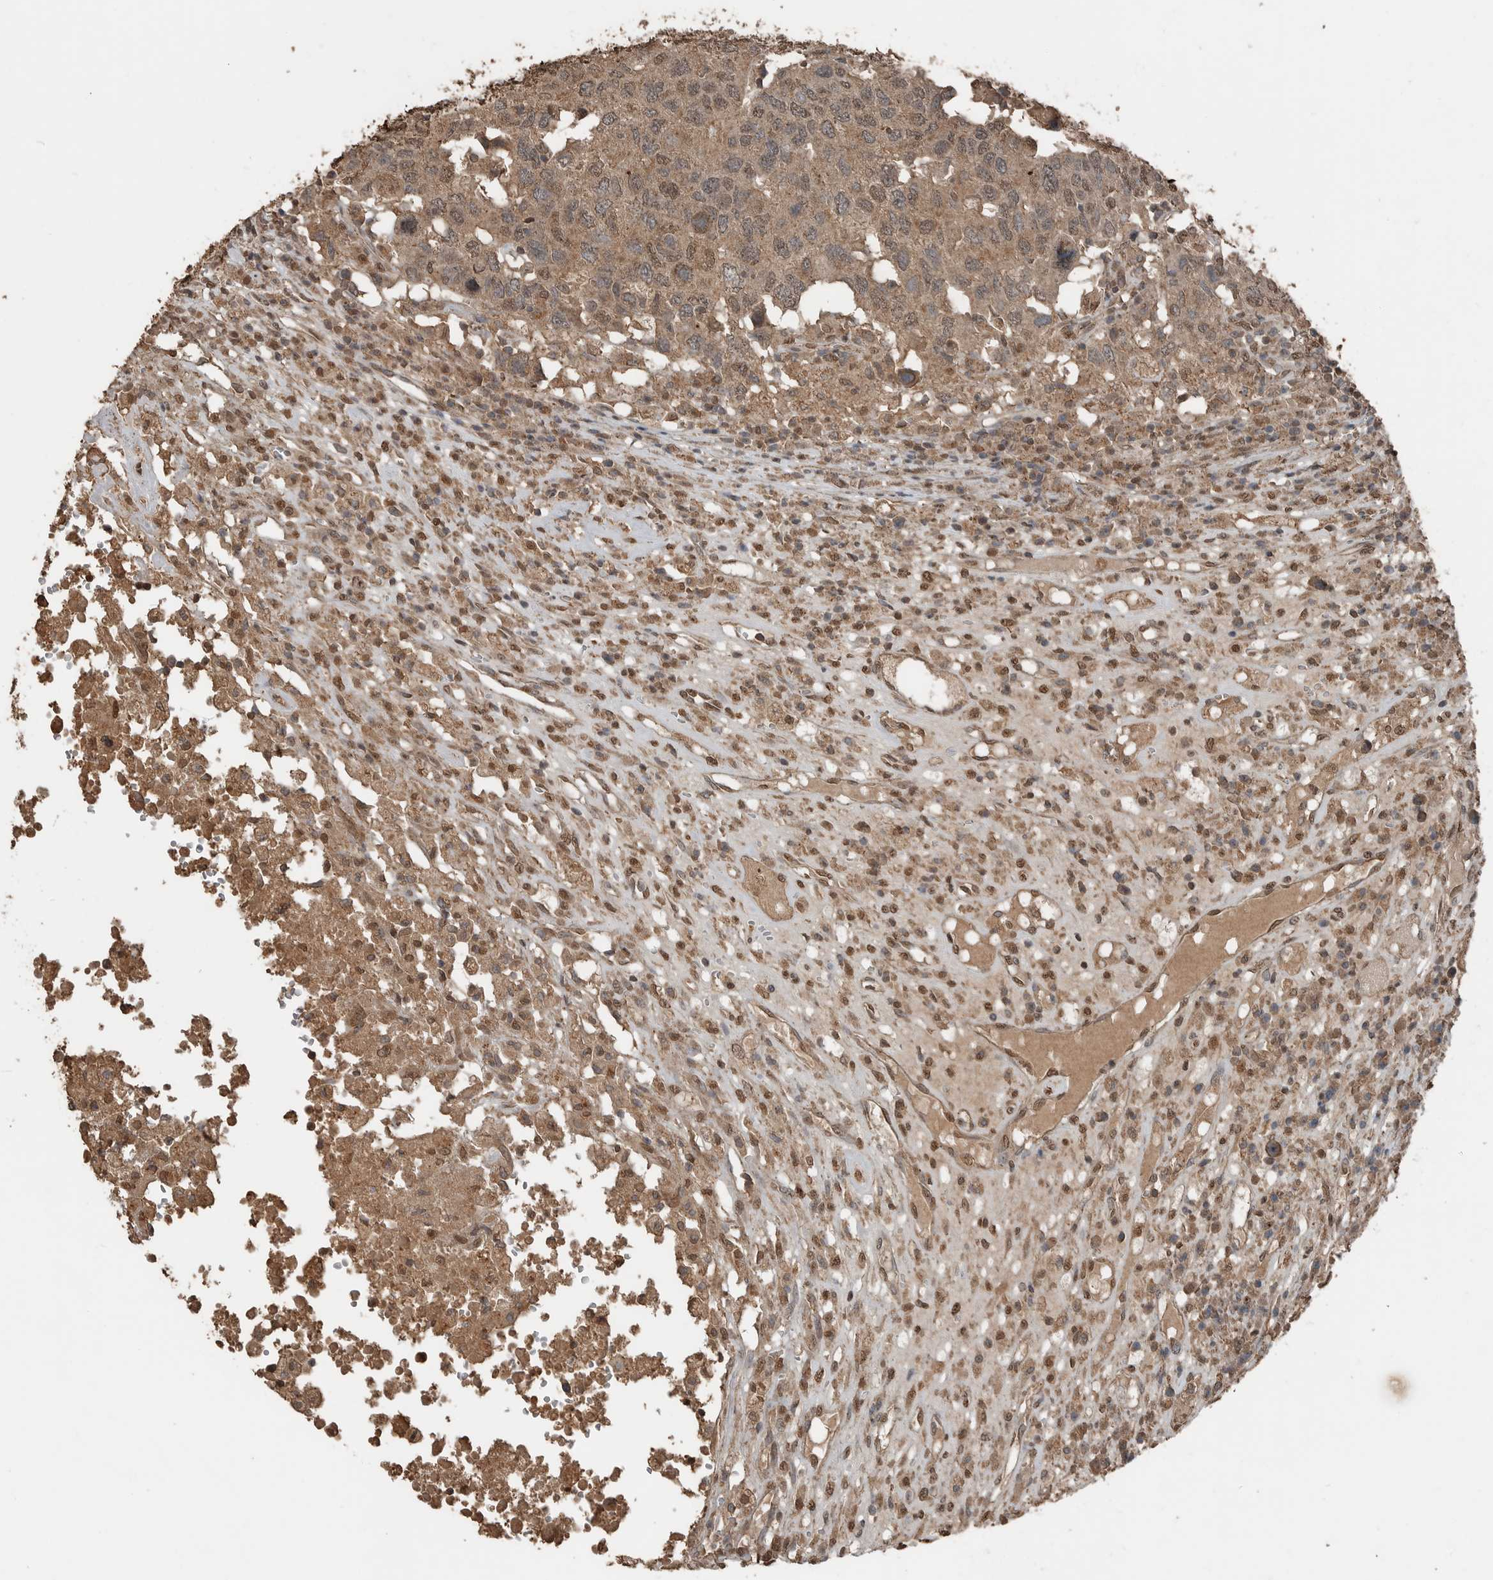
{"staining": {"intensity": "weak", "quantity": ">75%", "location": "cytoplasmic/membranous,nuclear"}, "tissue": "head and neck cancer", "cell_type": "Tumor cells", "image_type": "cancer", "snomed": [{"axis": "morphology", "description": "Squamous cell carcinoma, NOS"}, {"axis": "topography", "description": "Head-Neck"}], "caption": "This micrograph exhibits head and neck cancer stained with IHC to label a protein in brown. The cytoplasmic/membranous and nuclear of tumor cells show weak positivity for the protein. Nuclei are counter-stained blue.", "gene": "BLZF1", "patient": {"sex": "male", "age": 66}}